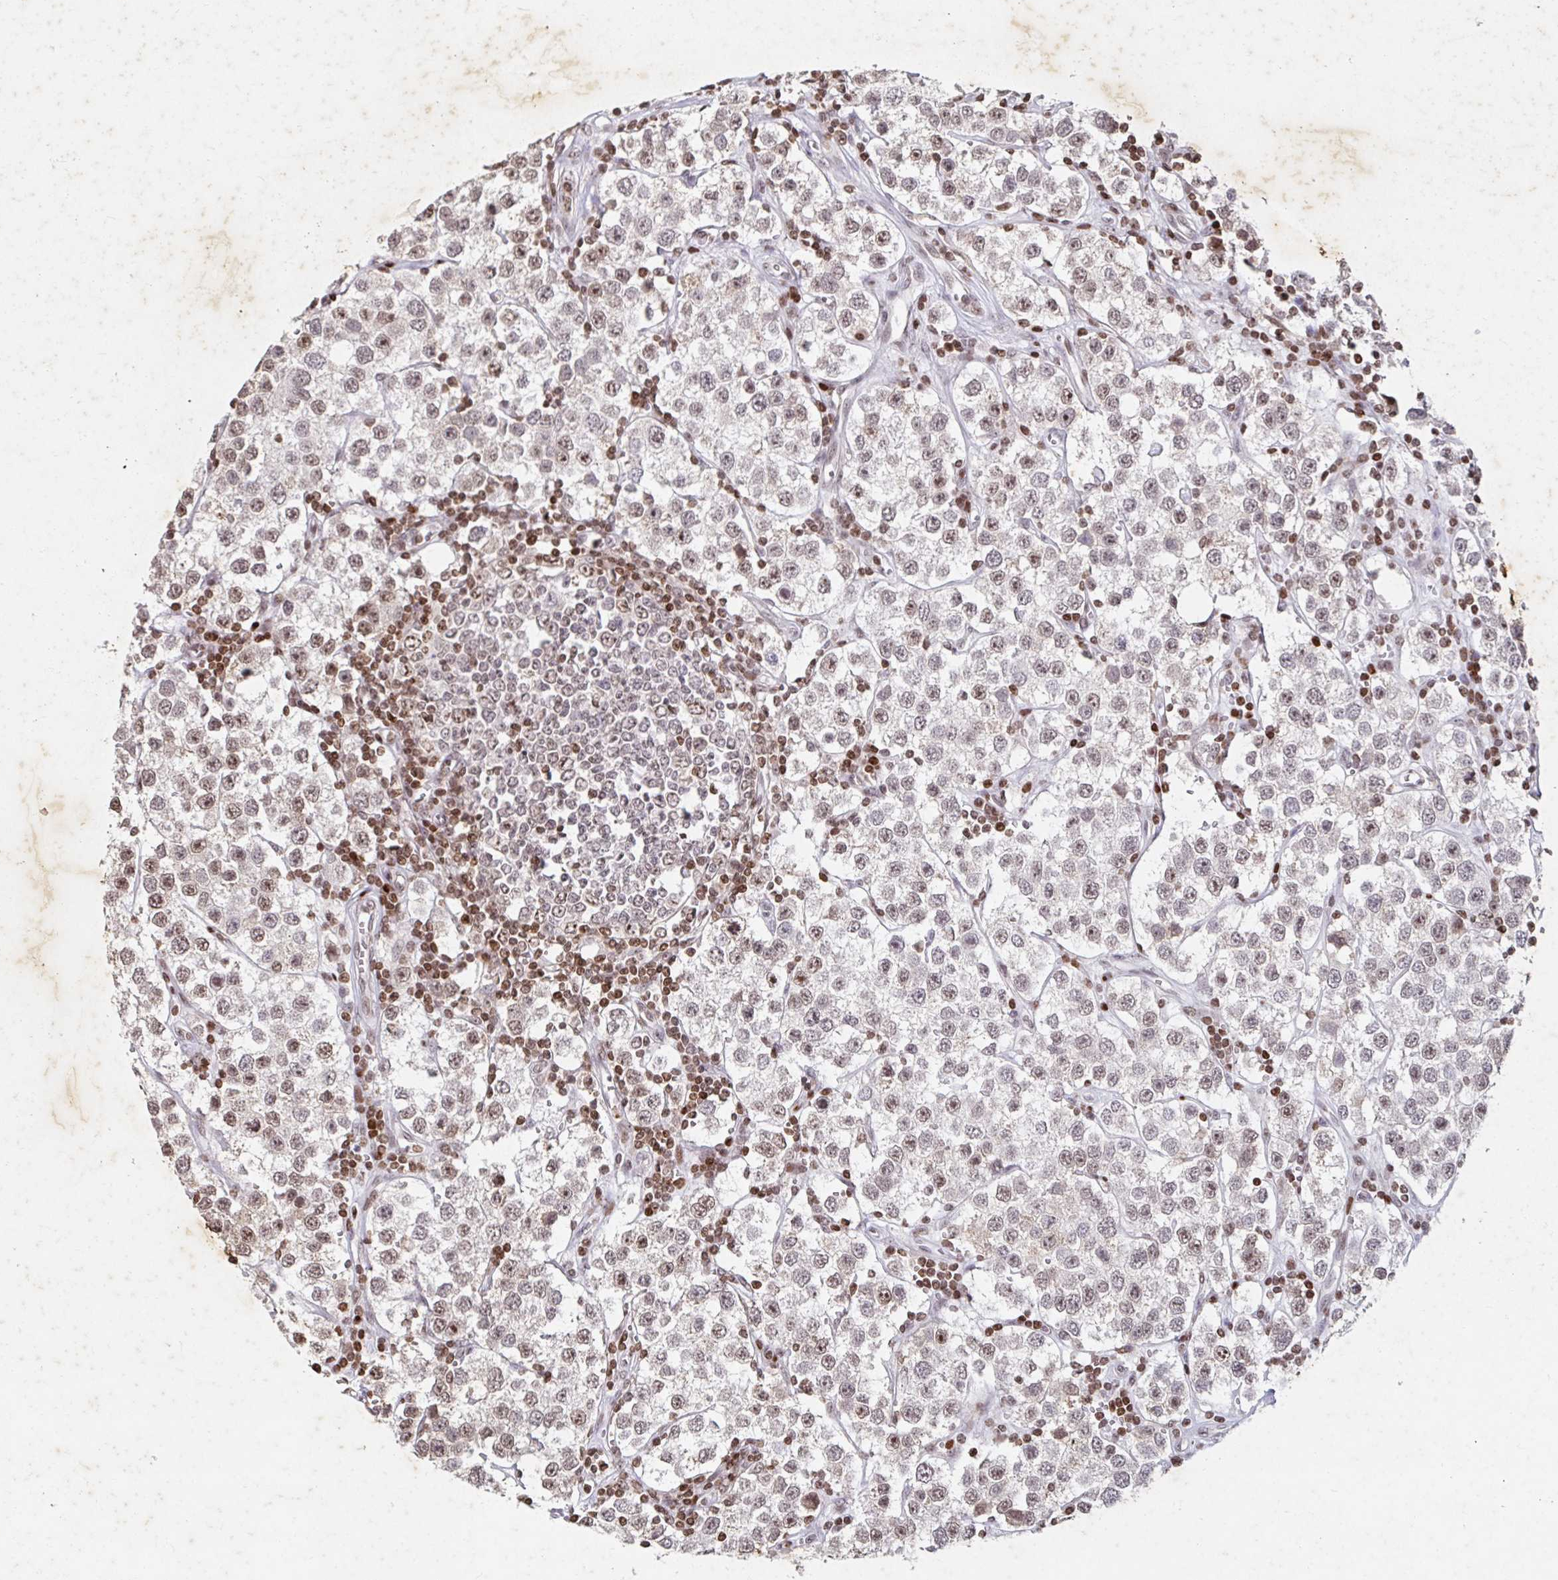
{"staining": {"intensity": "moderate", "quantity": ">75%", "location": "nuclear"}, "tissue": "testis cancer", "cell_type": "Tumor cells", "image_type": "cancer", "snomed": [{"axis": "morphology", "description": "Seminoma, NOS"}, {"axis": "topography", "description": "Testis"}], "caption": "A micrograph of testis cancer stained for a protein reveals moderate nuclear brown staining in tumor cells. The protein of interest is shown in brown color, while the nuclei are stained blue.", "gene": "C19orf53", "patient": {"sex": "male", "age": 34}}